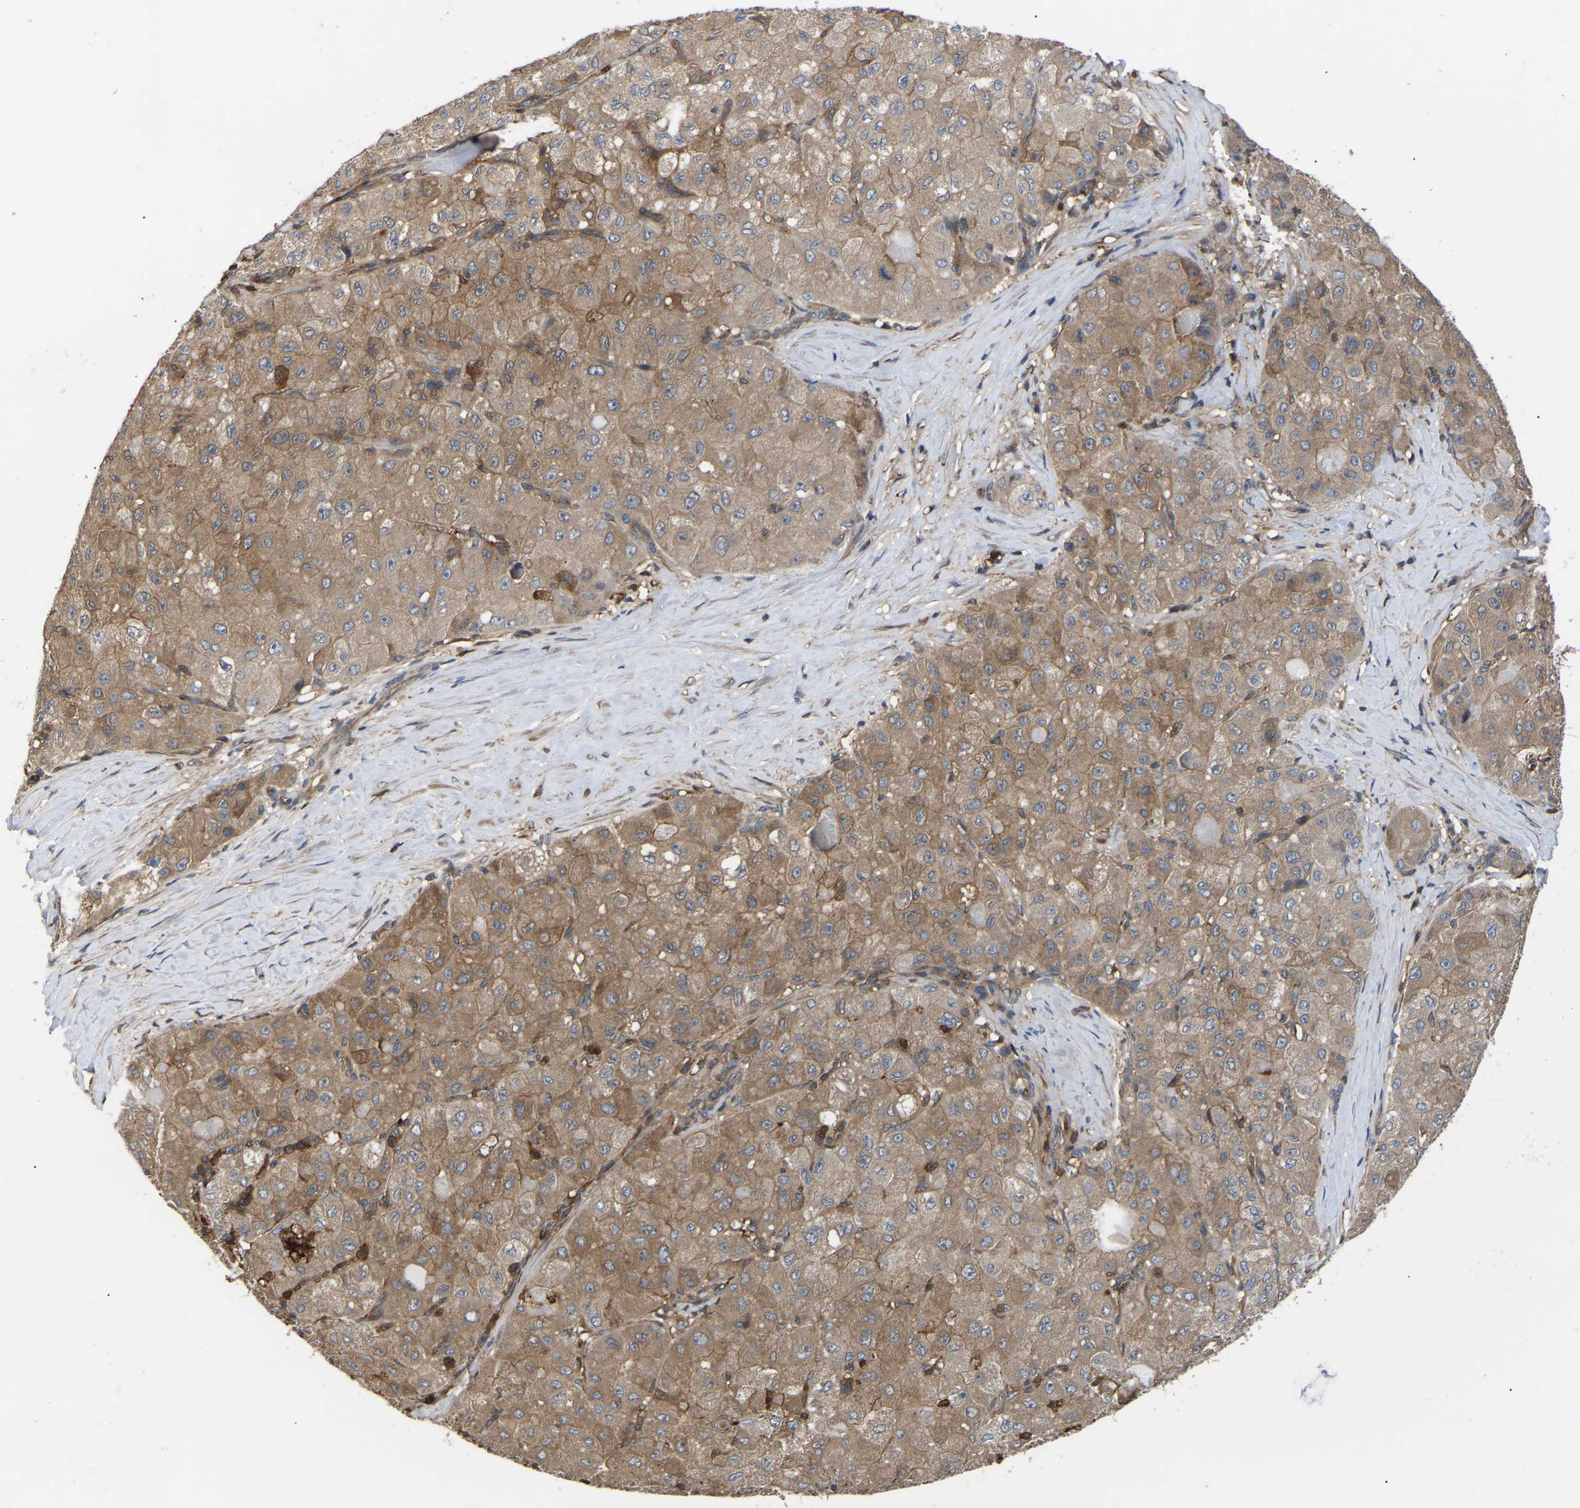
{"staining": {"intensity": "moderate", "quantity": ">75%", "location": "cytoplasmic/membranous"}, "tissue": "liver cancer", "cell_type": "Tumor cells", "image_type": "cancer", "snomed": [{"axis": "morphology", "description": "Carcinoma, Hepatocellular, NOS"}, {"axis": "topography", "description": "Liver"}], "caption": "Immunohistochemical staining of human liver cancer shows medium levels of moderate cytoplasmic/membranous protein positivity in about >75% of tumor cells.", "gene": "CIT", "patient": {"sex": "male", "age": 80}}